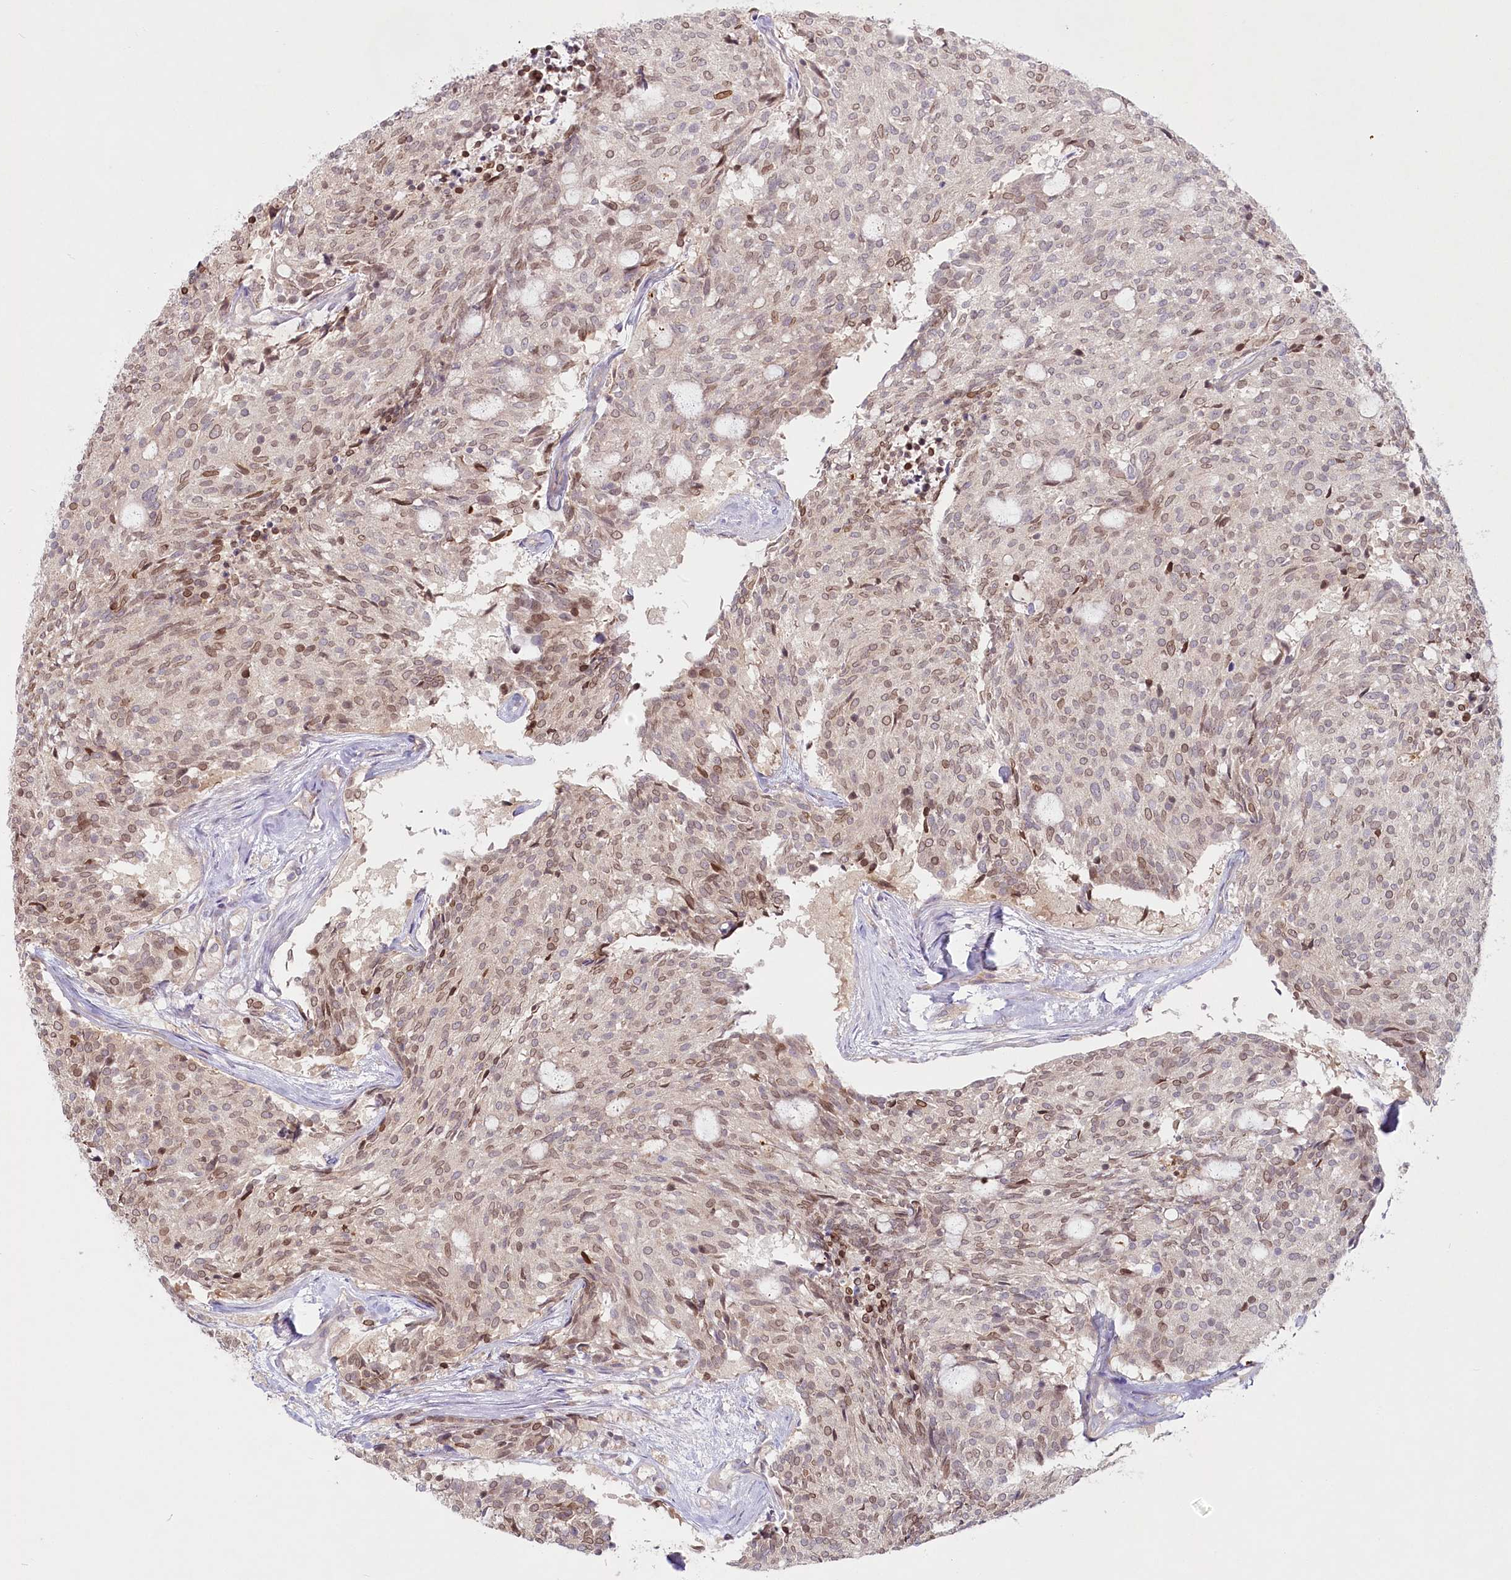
{"staining": {"intensity": "moderate", "quantity": "25%-75%", "location": "nuclear"}, "tissue": "carcinoid", "cell_type": "Tumor cells", "image_type": "cancer", "snomed": [{"axis": "morphology", "description": "Carcinoid, malignant, NOS"}, {"axis": "topography", "description": "Pancreas"}], "caption": "Carcinoid stained for a protein (brown) displays moderate nuclear positive positivity in approximately 25%-75% of tumor cells.", "gene": "SPINK13", "patient": {"sex": "female", "age": 54}}